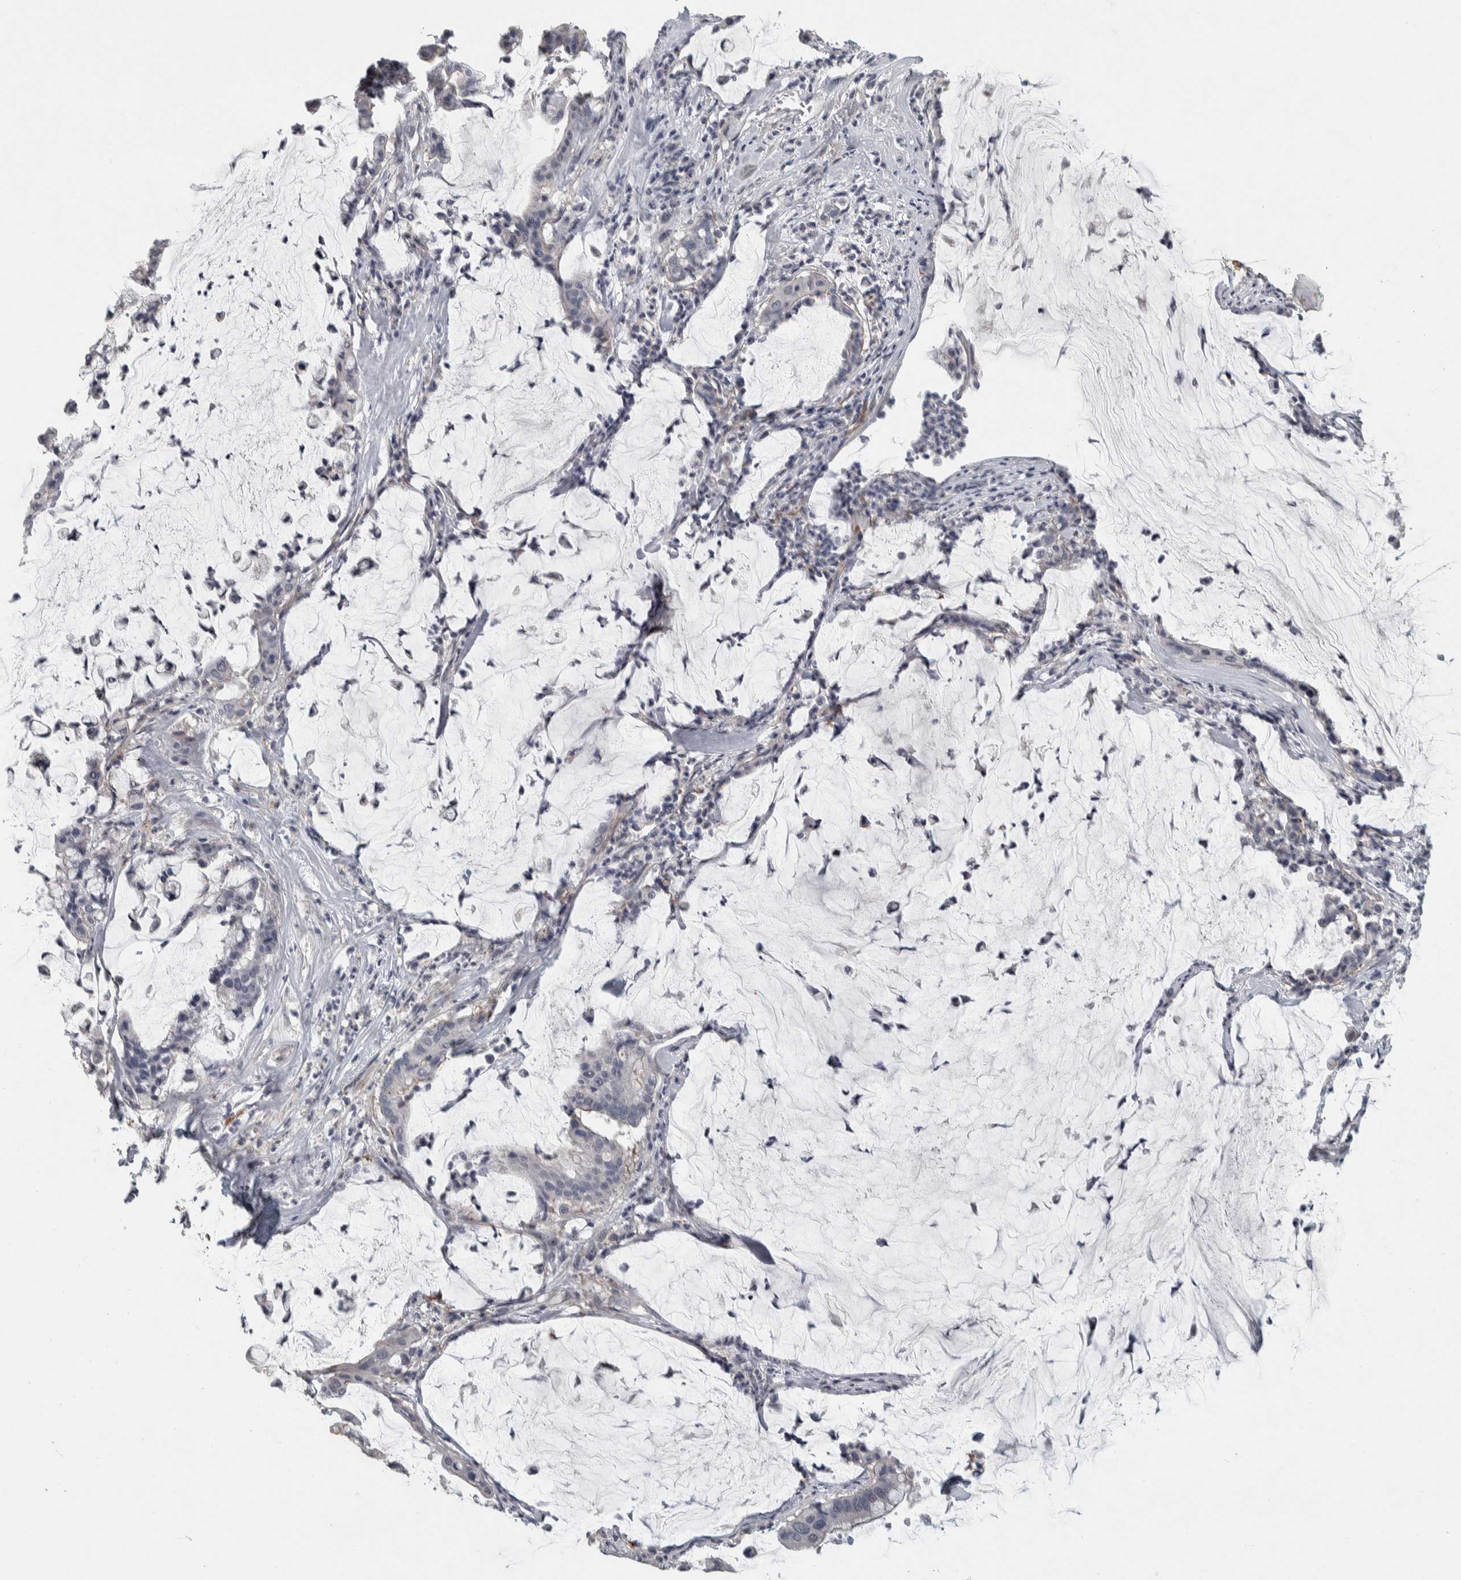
{"staining": {"intensity": "negative", "quantity": "none", "location": "none"}, "tissue": "pancreatic cancer", "cell_type": "Tumor cells", "image_type": "cancer", "snomed": [{"axis": "morphology", "description": "Adenocarcinoma, NOS"}, {"axis": "topography", "description": "Pancreas"}], "caption": "A histopathology image of human pancreatic cancer is negative for staining in tumor cells.", "gene": "DCAF10", "patient": {"sex": "male", "age": 41}}